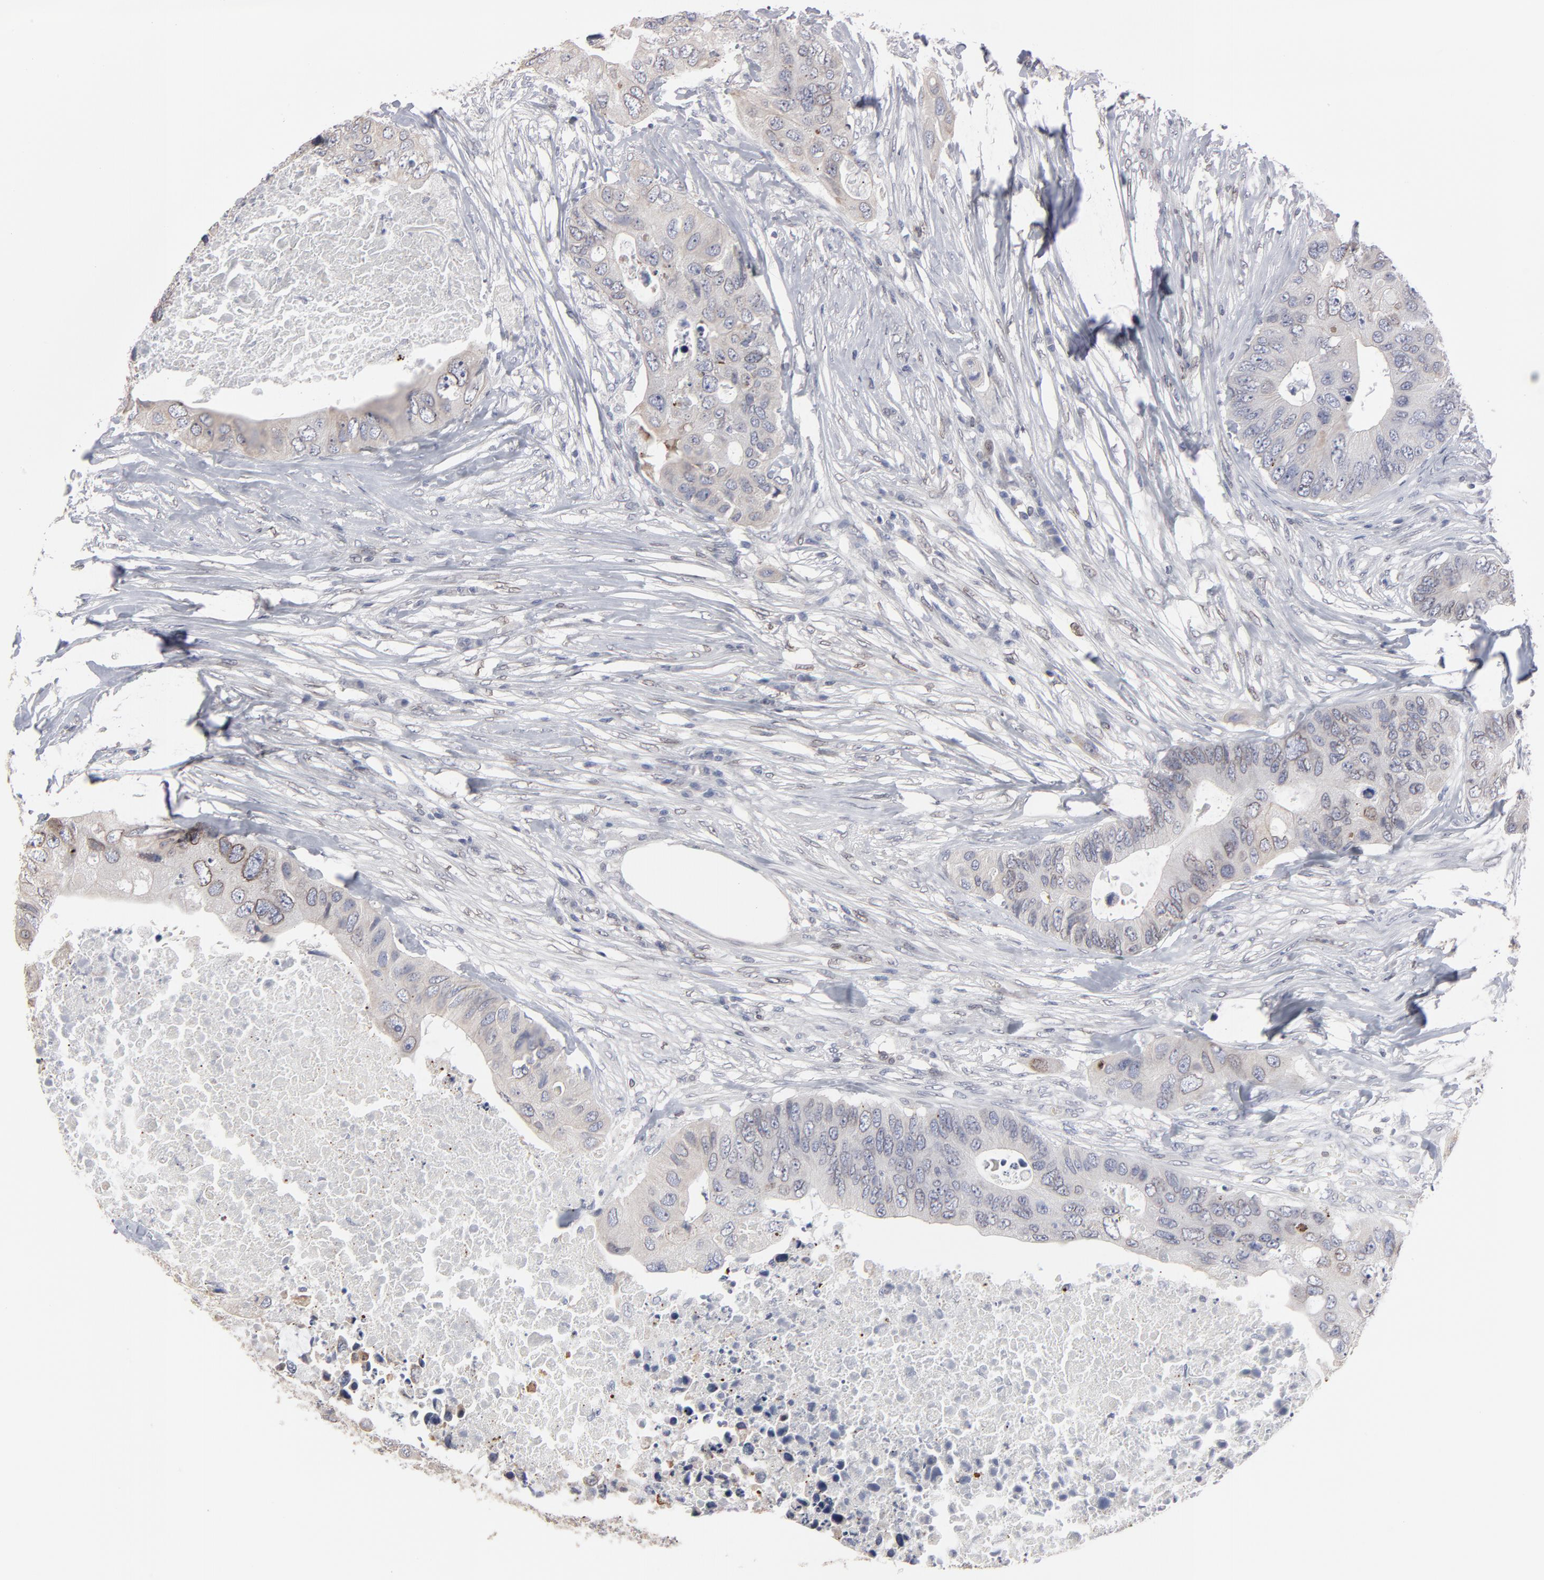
{"staining": {"intensity": "weak", "quantity": "<25%", "location": "cytoplasmic/membranous,nuclear"}, "tissue": "colorectal cancer", "cell_type": "Tumor cells", "image_type": "cancer", "snomed": [{"axis": "morphology", "description": "Adenocarcinoma, NOS"}, {"axis": "topography", "description": "Colon"}], "caption": "Tumor cells show no significant staining in colorectal cancer. (DAB (3,3'-diaminobenzidine) immunohistochemistry (IHC) visualized using brightfield microscopy, high magnification).", "gene": "SYNE2", "patient": {"sex": "male", "age": 71}}